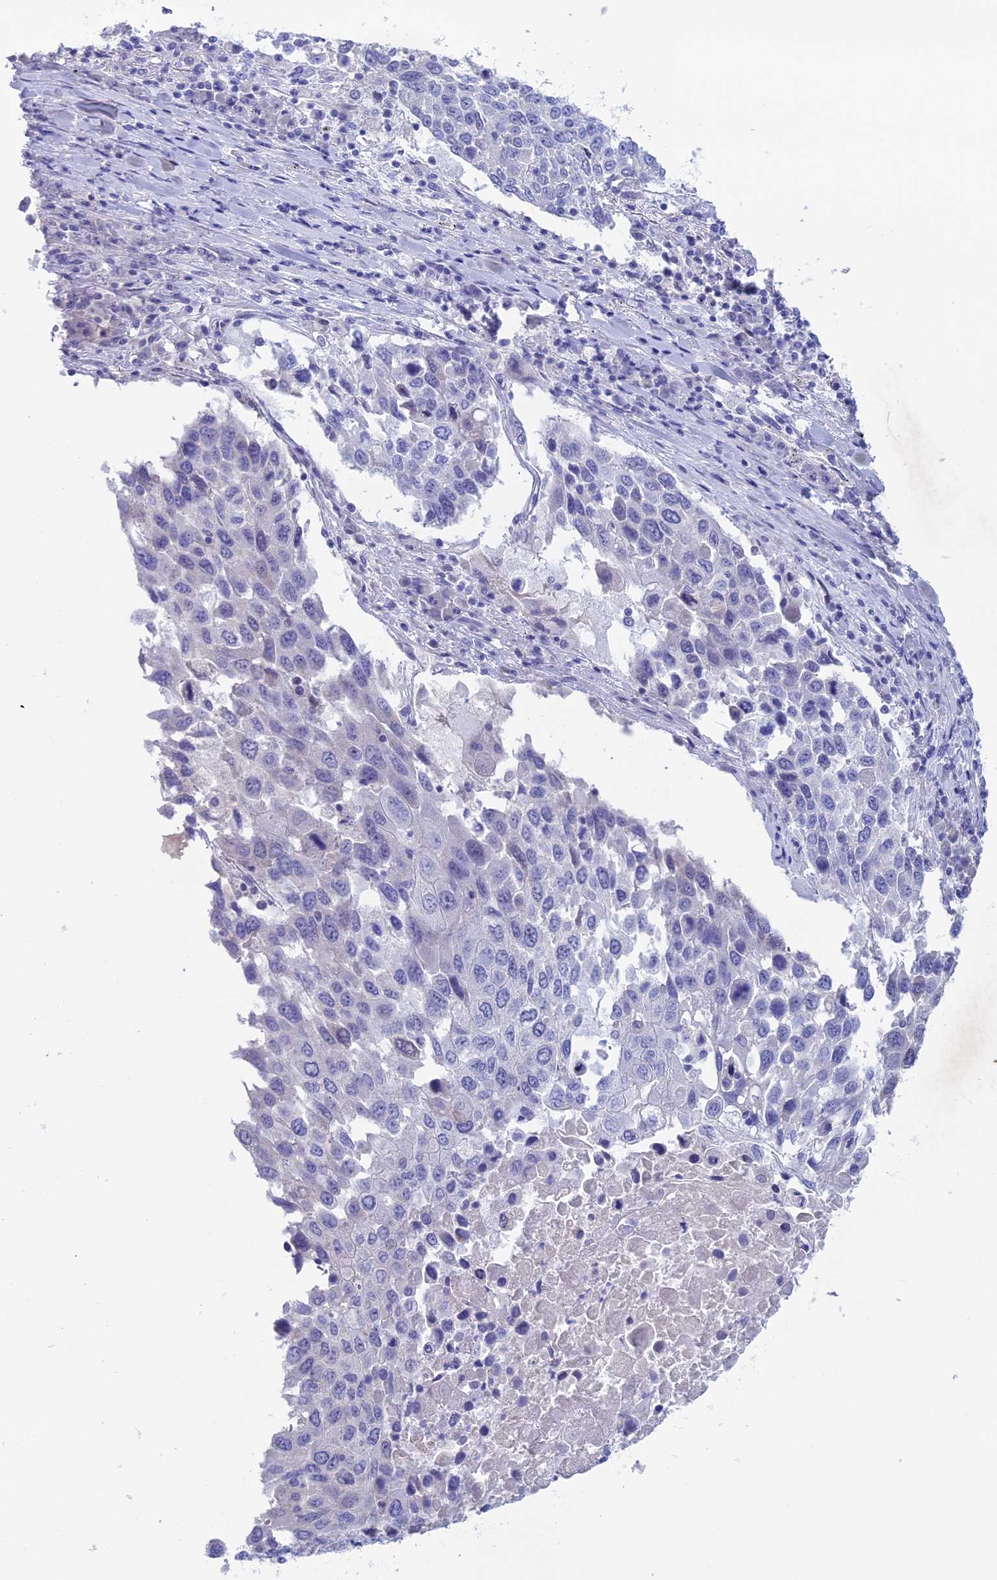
{"staining": {"intensity": "negative", "quantity": "none", "location": "none"}, "tissue": "lung cancer", "cell_type": "Tumor cells", "image_type": "cancer", "snomed": [{"axis": "morphology", "description": "Squamous cell carcinoma, NOS"}, {"axis": "topography", "description": "Lung"}], "caption": "Human squamous cell carcinoma (lung) stained for a protein using immunohistochemistry (IHC) shows no expression in tumor cells.", "gene": "BTBD19", "patient": {"sex": "male", "age": 65}}